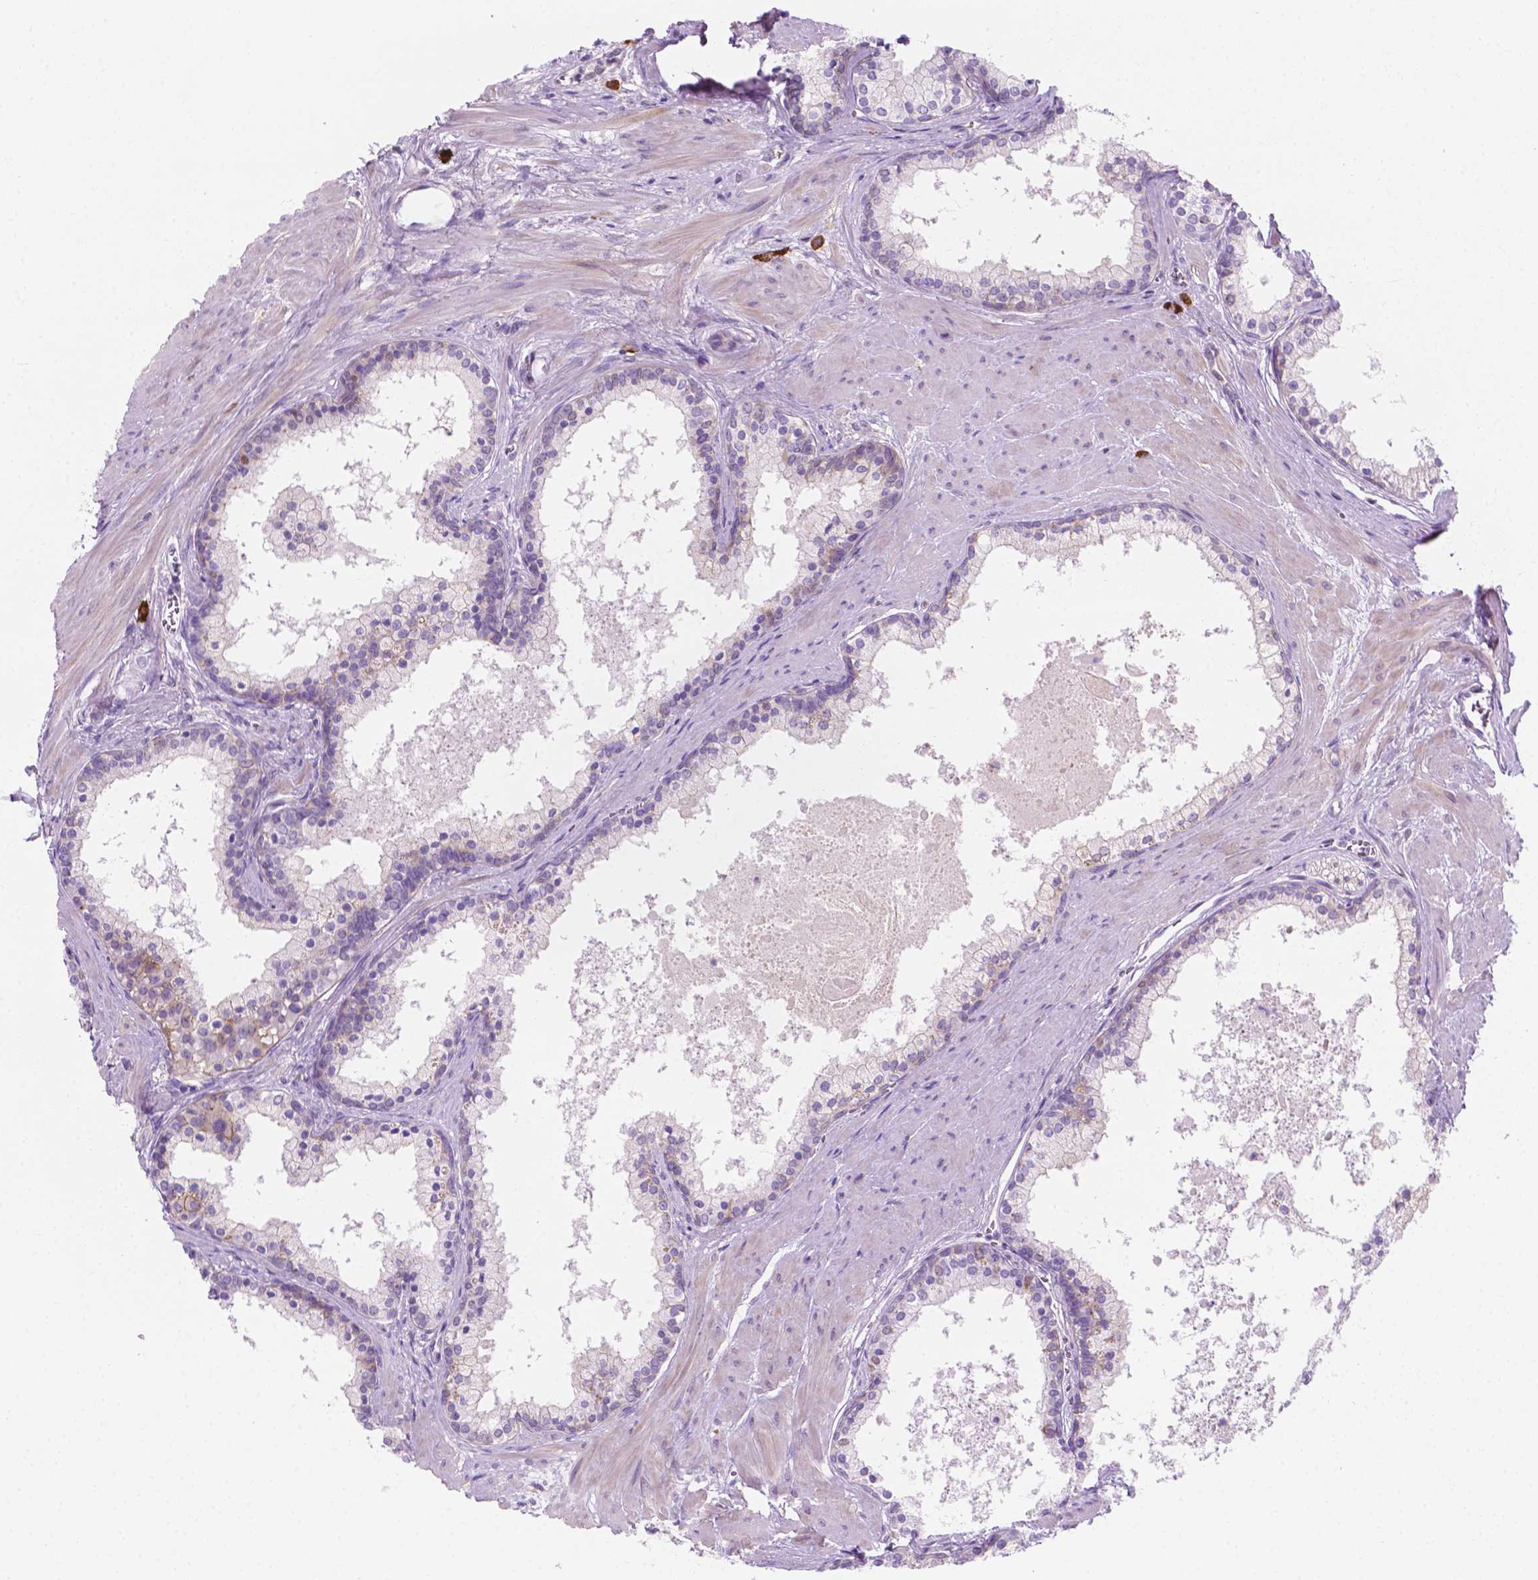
{"staining": {"intensity": "negative", "quantity": "none", "location": "none"}, "tissue": "prostate", "cell_type": "Glandular cells", "image_type": "normal", "snomed": [{"axis": "morphology", "description": "Normal tissue, NOS"}, {"axis": "topography", "description": "Prostate"}], "caption": "High magnification brightfield microscopy of unremarkable prostate stained with DAB (3,3'-diaminobenzidine) (brown) and counterstained with hematoxylin (blue): glandular cells show no significant staining.", "gene": "EPPK1", "patient": {"sex": "male", "age": 61}}